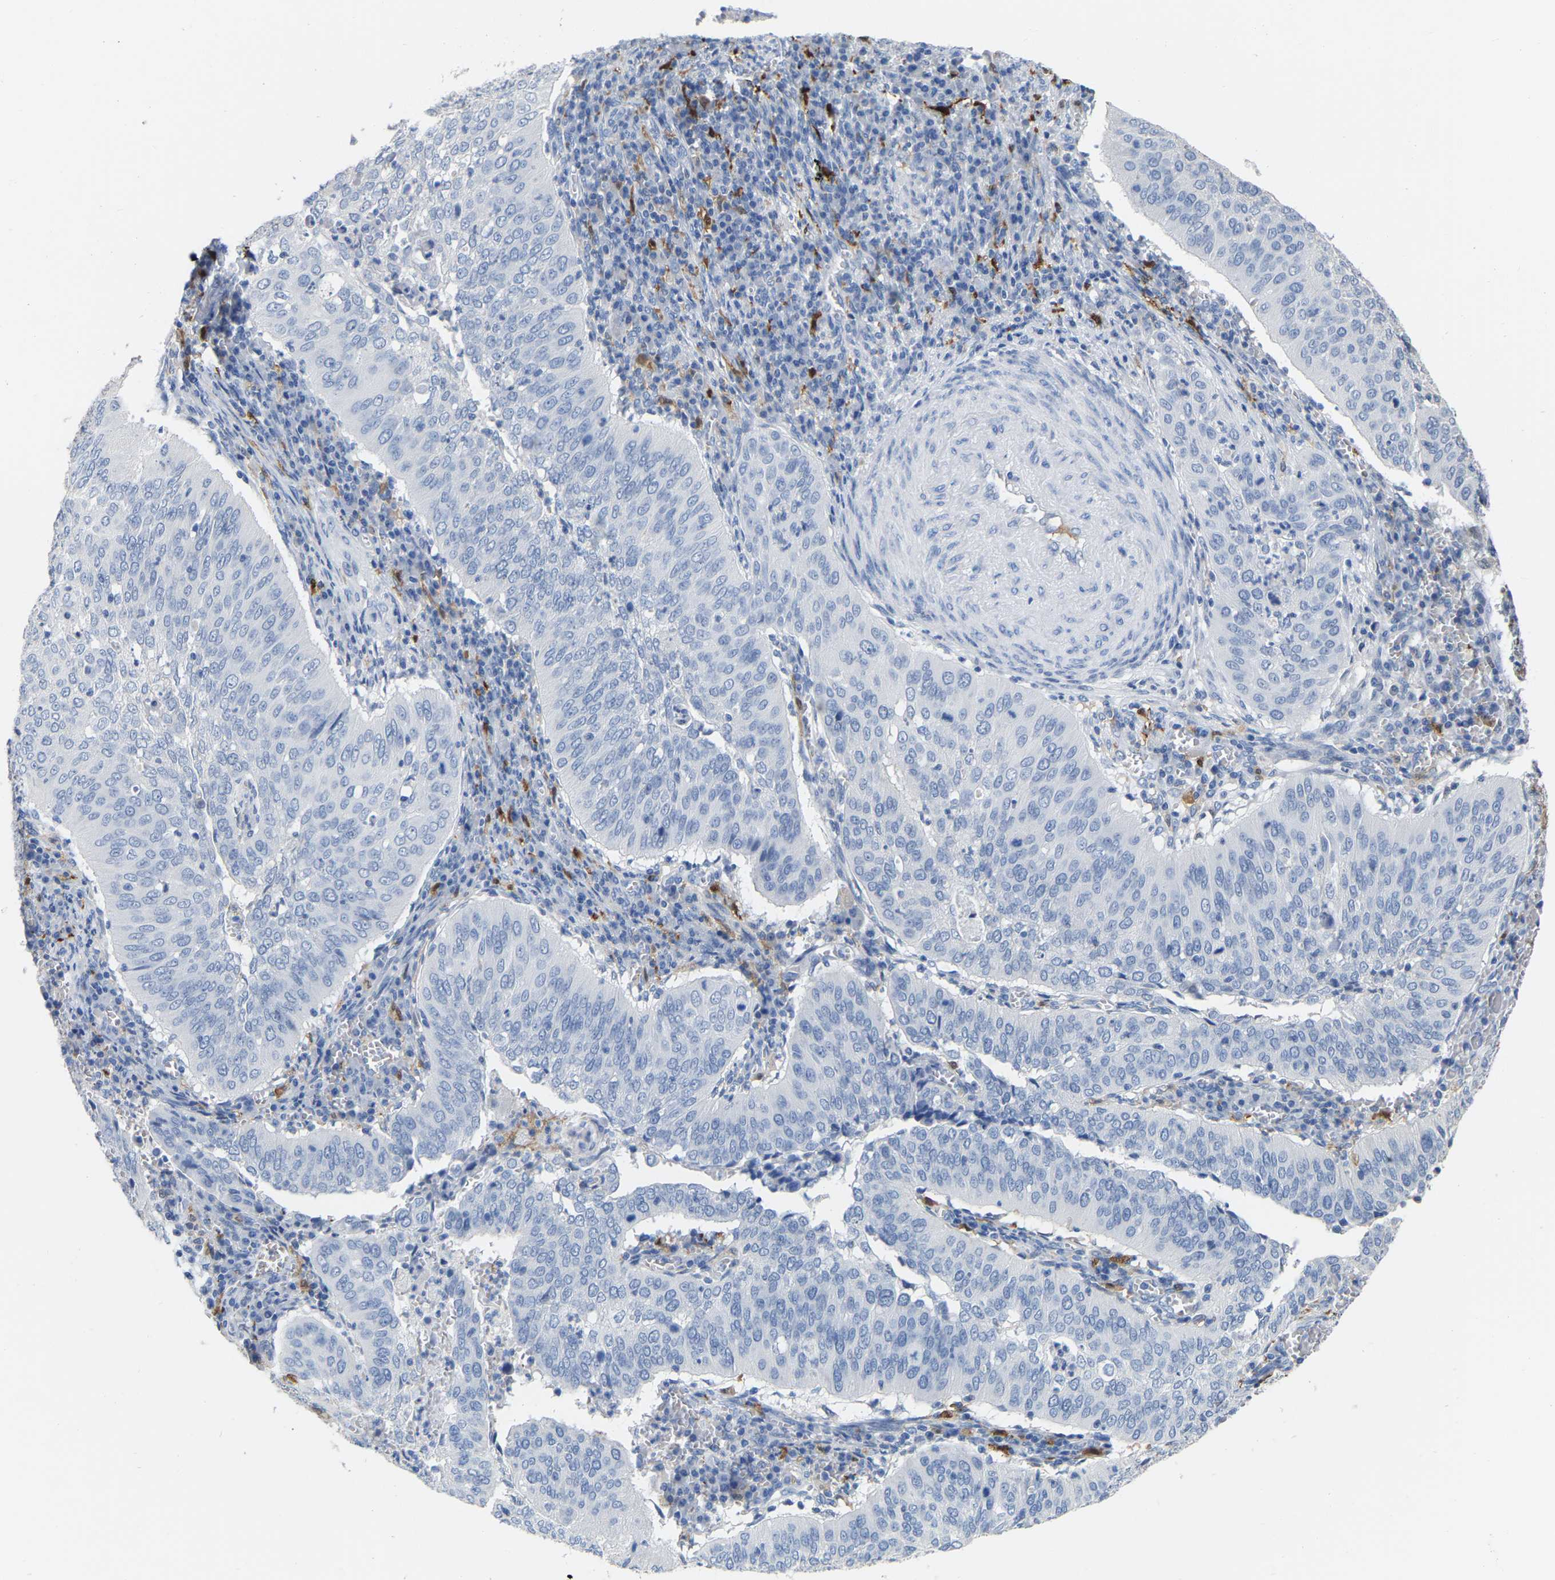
{"staining": {"intensity": "negative", "quantity": "none", "location": "none"}, "tissue": "cervical cancer", "cell_type": "Tumor cells", "image_type": "cancer", "snomed": [{"axis": "morphology", "description": "Squamous cell carcinoma, NOS"}, {"axis": "topography", "description": "Cervix"}], "caption": "There is no significant expression in tumor cells of squamous cell carcinoma (cervical).", "gene": "ULBP2", "patient": {"sex": "female", "age": 39}}